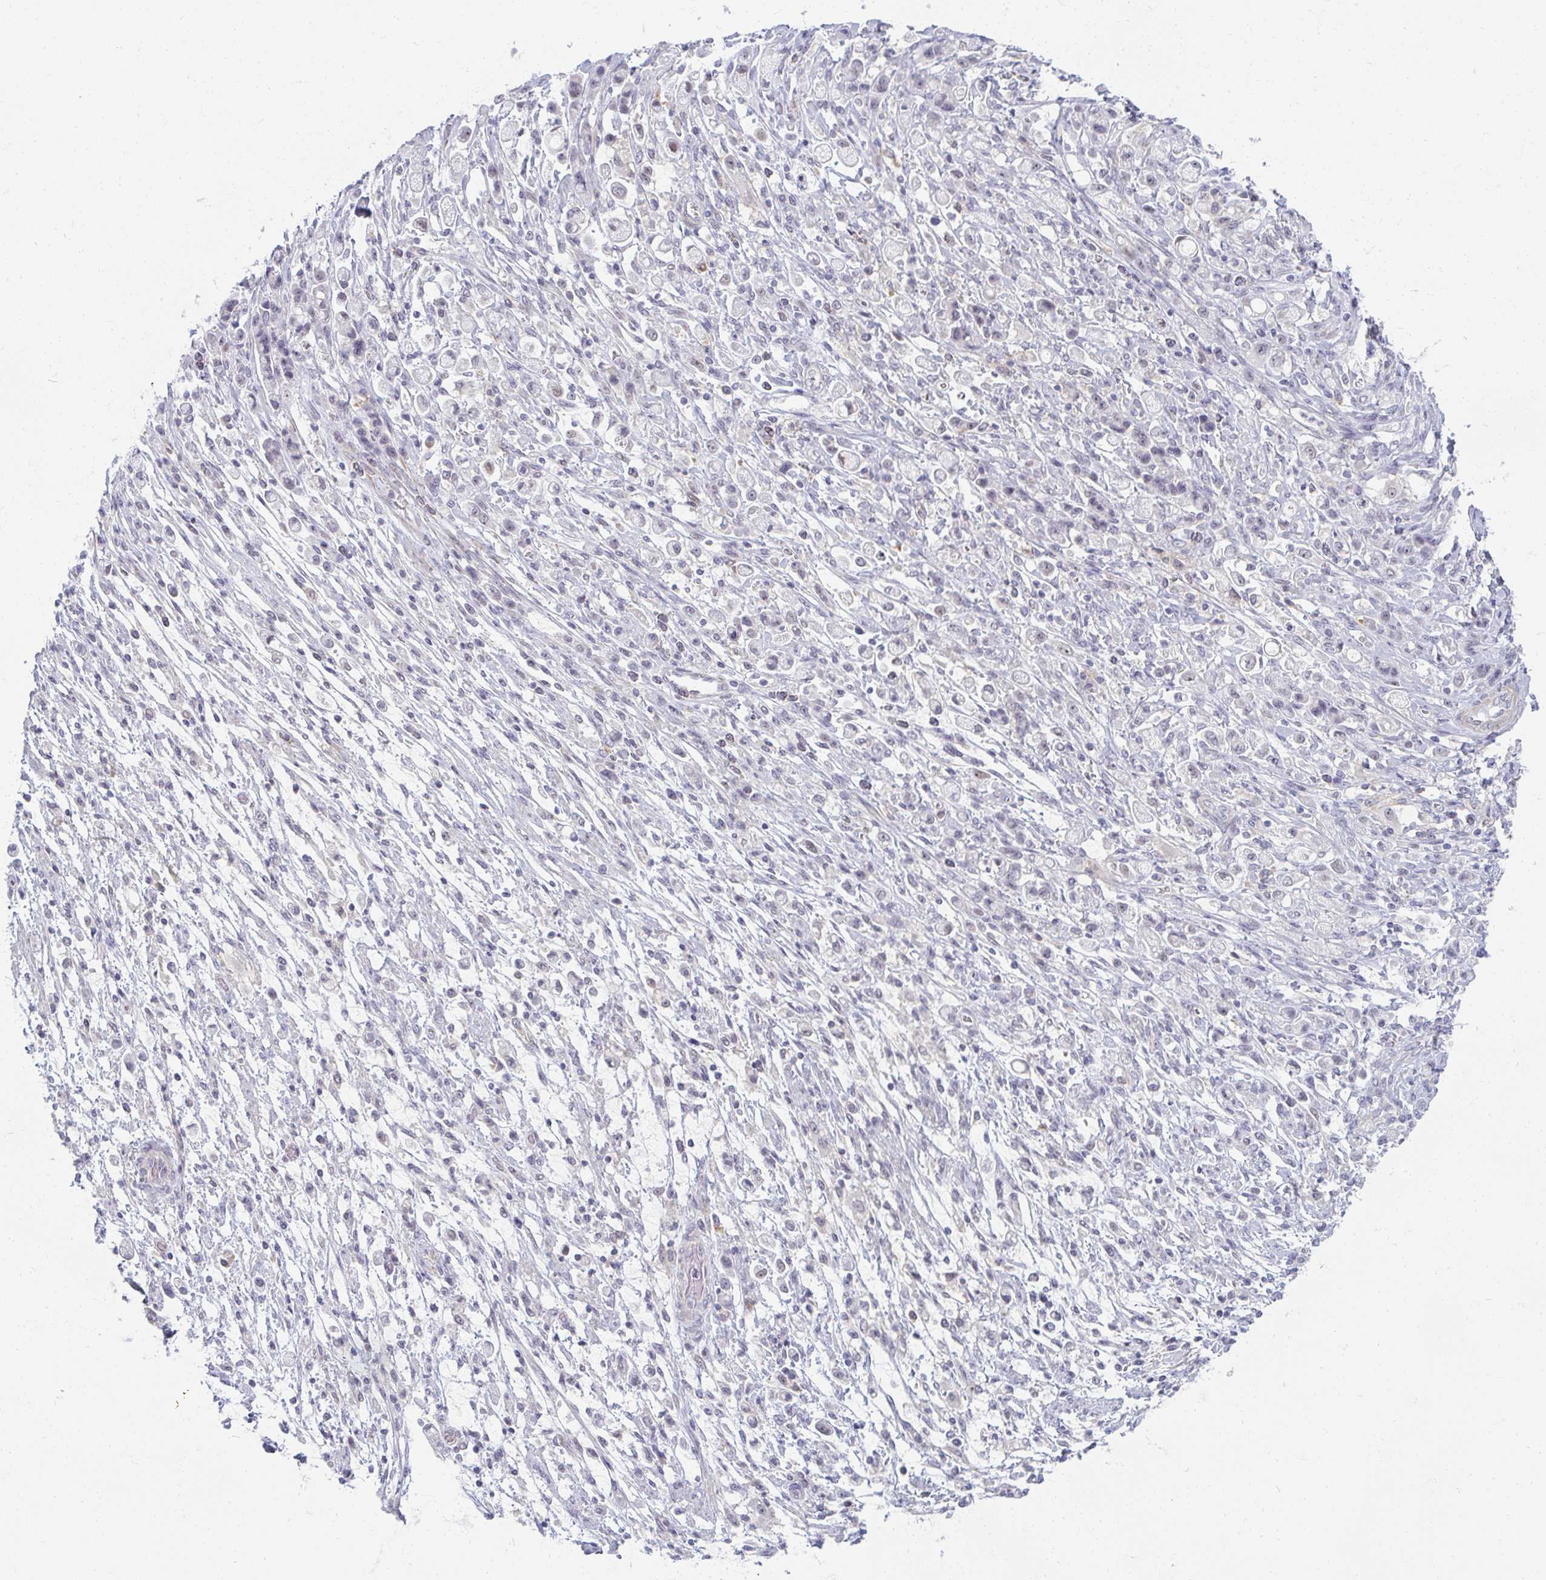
{"staining": {"intensity": "negative", "quantity": "none", "location": "none"}, "tissue": "stomach cancer", "cell_type": "Tumor cells", "image_type": "cancer", "snomed": [{"axis": "morphology", "description": "Adenocarcinoma, NOS"}, {"axis": "topography", "description": "Stomach"}], "caption": "Immunohistochemistry micrograph of neoplastic tissue: stomach cancer (adenocarcinoma) stained with DAB exhibits no significant protein expression in tumor cells. The staining was performed using DAB (3,3'-diaminobenzidine) to visualize the protein expression in brown, while the nuclei were stained in blue with hematoxylin (Magnification: 20x).", "gene": "PPFIA4", "patient": {"sex": "female", "age": 60}}